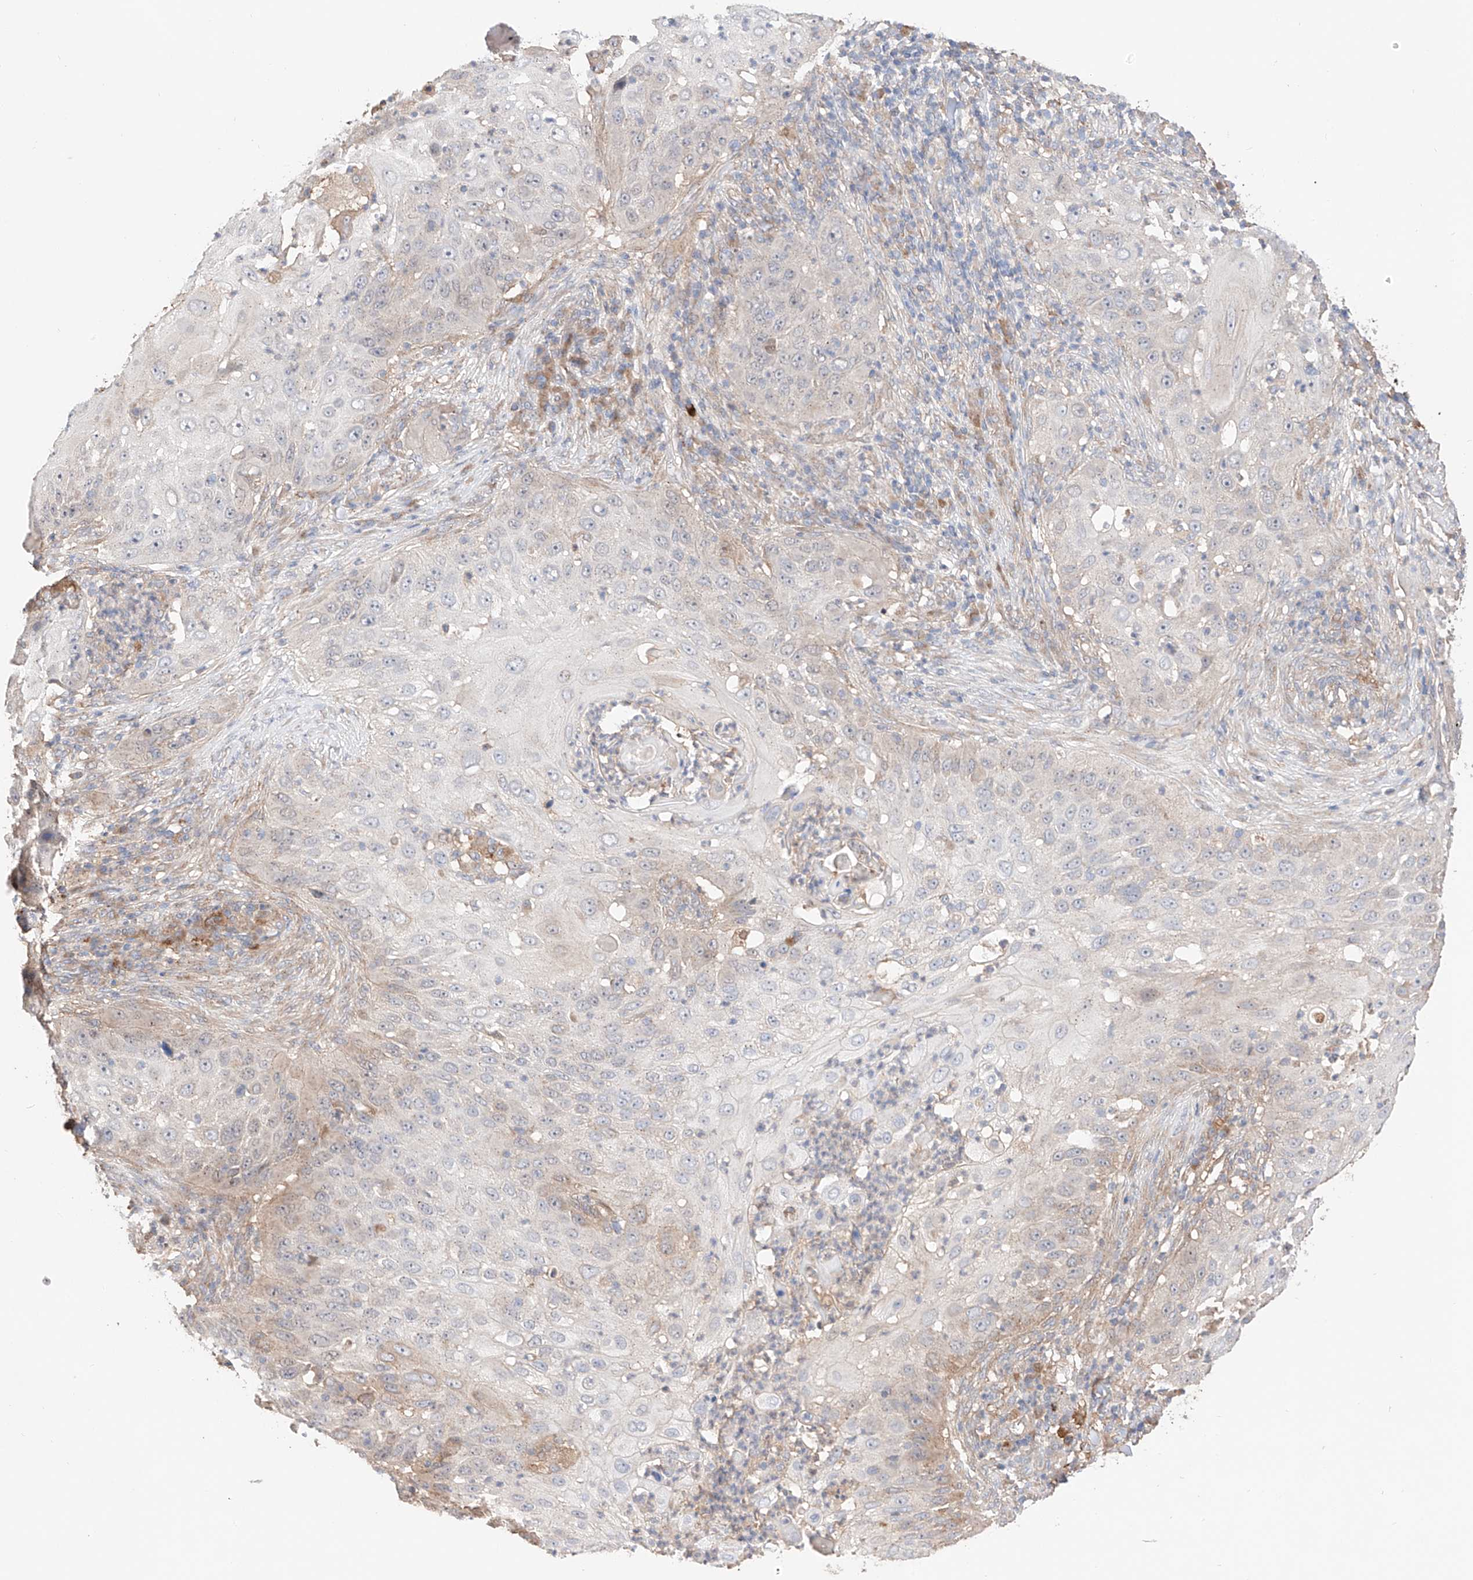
{"staining": {"intensity": "weak", "quantity": "<25%", "location": "cytoplasmic/membranous"}, "tissue": "skin cancer", "cell_type": "Tumor cells", "image_type": "cancer", "snomed": [{"axis": "morphology", "description": "Squamous cell carcinoma, NOS"}, {"axis": "topography", "description": "Skin"}], "caption": "Skin squamous cell carcinoma stained for a protein using immunohistochemistry (IHC) shows no positivity tumor cells.", "gene": "MOSPD1", "patient": {"sex": "female", "age": 44}}